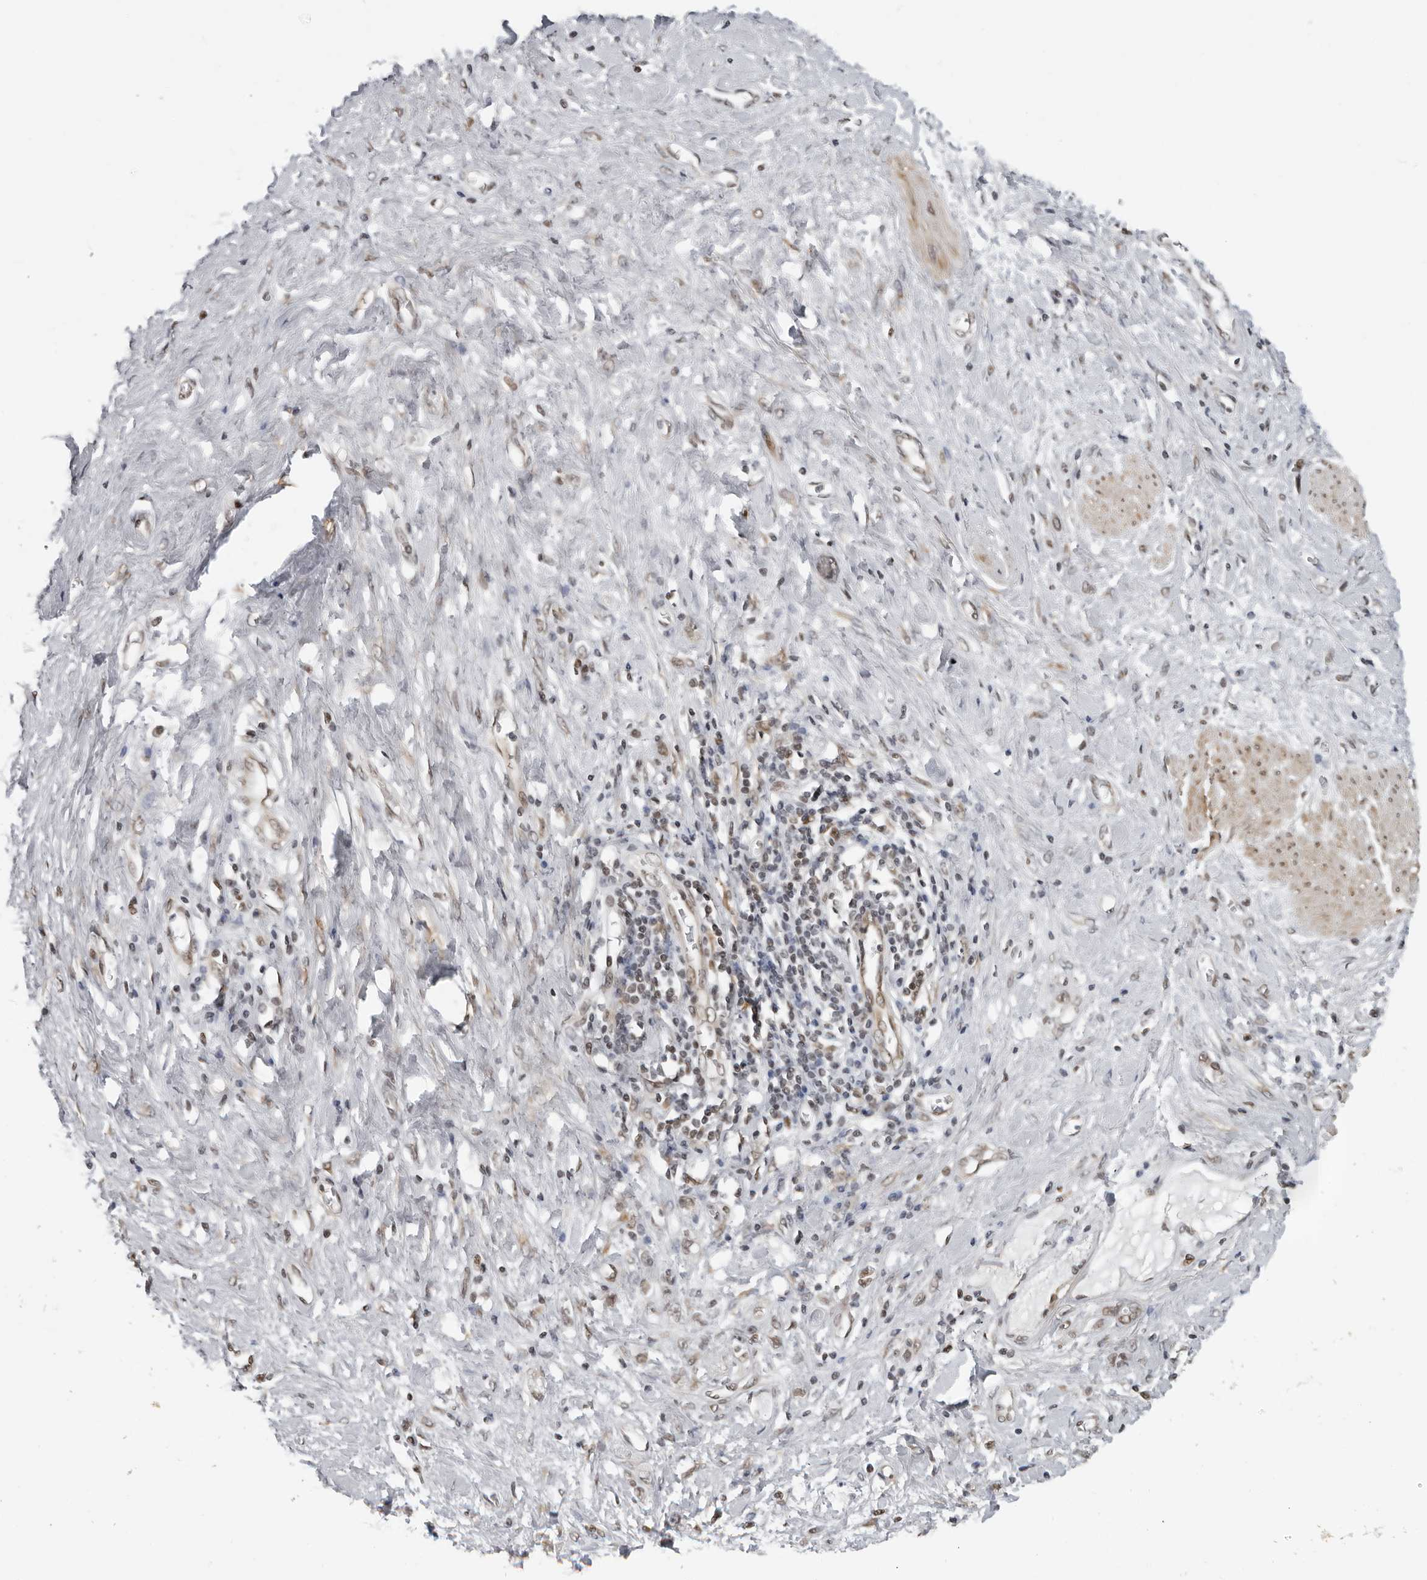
{"staining": {"intensity": "weak", "quantity": "<25%", "location": "cytoplasmic/membranous,nuclear"}, "tissue": "stomach cancer", "cell_type": "Tumor cells", "image_type": "cancer", "snomed": [{"axis": "morphology", "description": "Adenocarcinoma, NOS"}, {"axis": "topography", "description": "Stomach"}], "caption": "This is an immunohistochemistry image of stomach cancer. There is no positivity in tumor cells.", "gene": "MAF", "patient": {"sex": "female", "age": 76}}